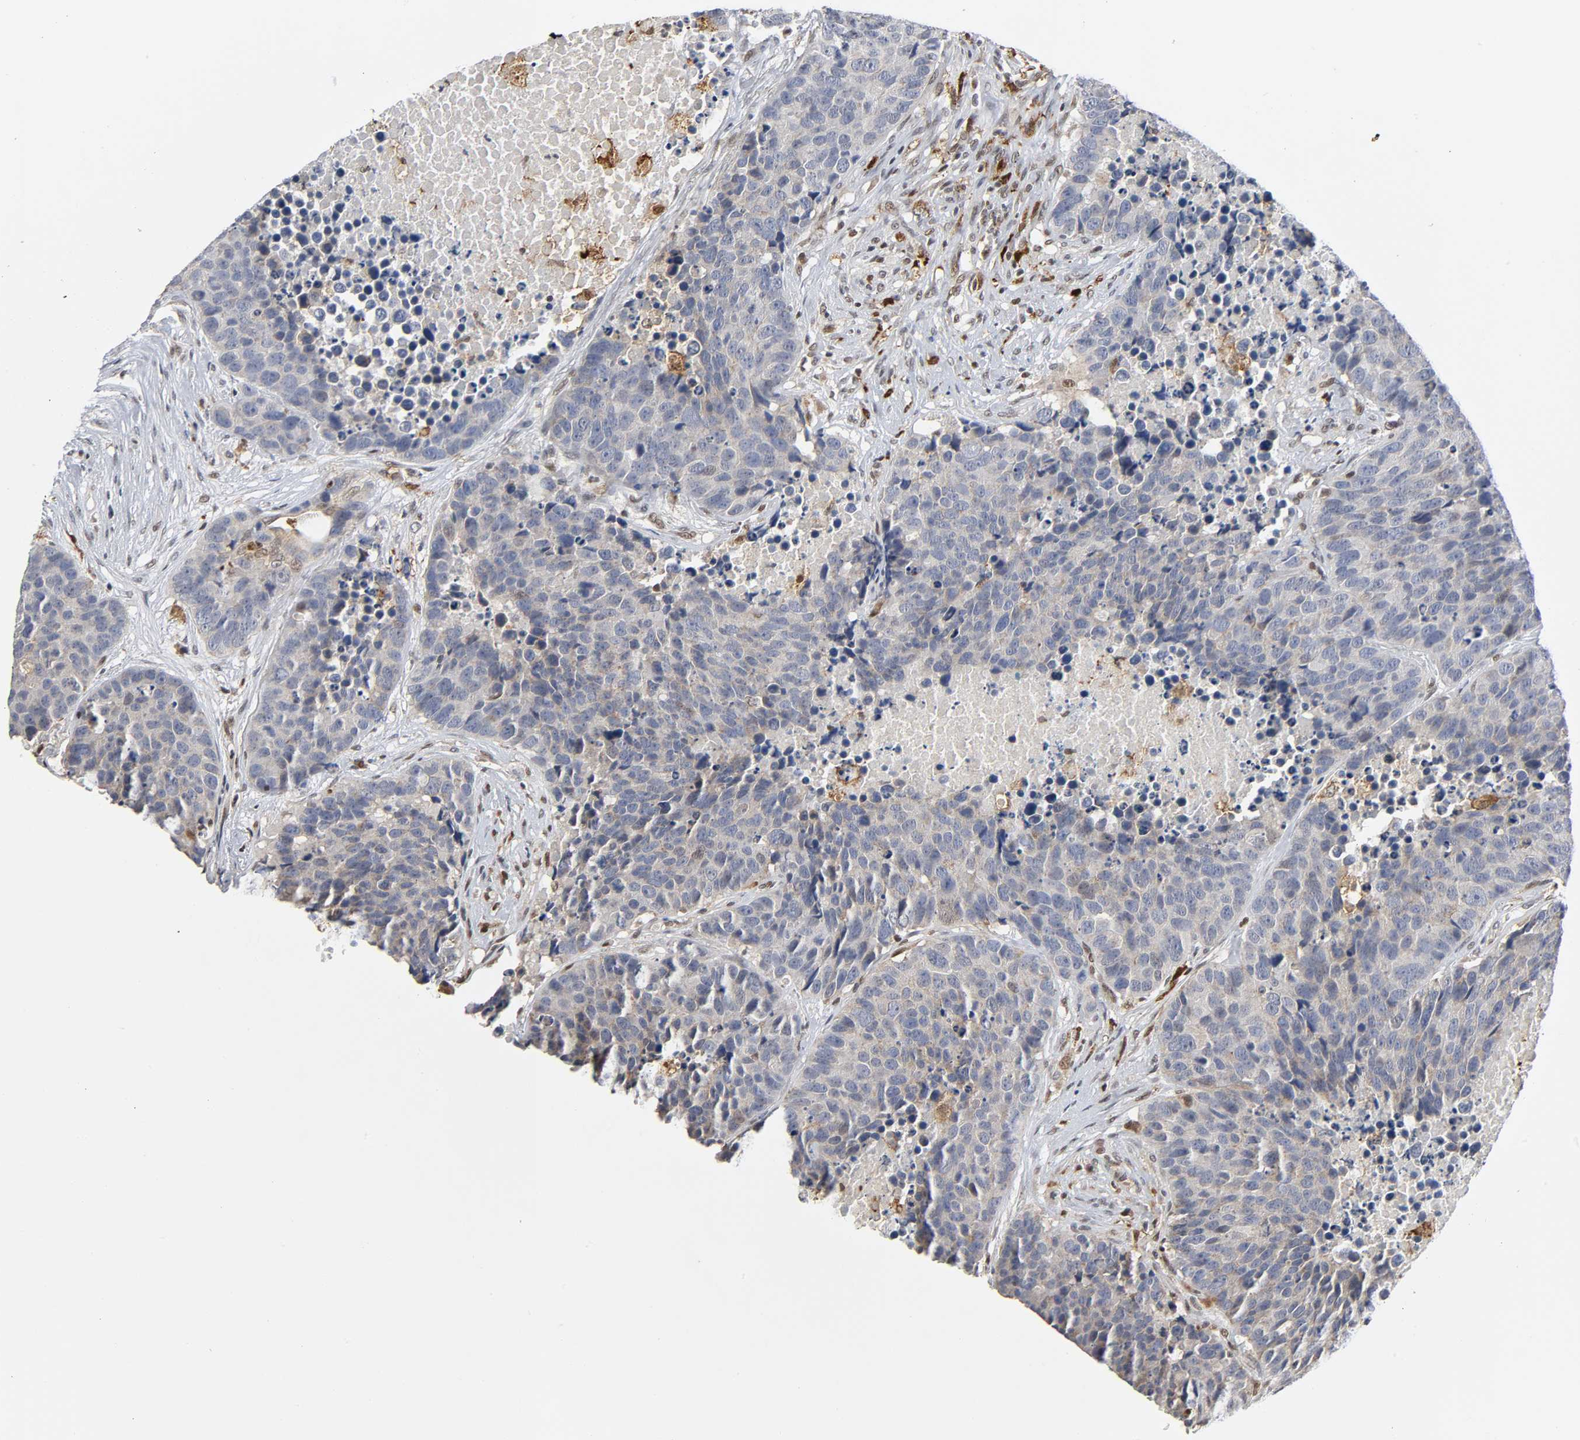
{"staining": {"intensity": "weak", "quantity": "25%-75%", "location": "cytoplasmic/membranous"}, "tissue": "carcinoid", "cell_type": "Tumor cells", "image_type": "cancer", "snomed": [{"axis": "morphology", "description": "Carcinoid, malignant, NOS"}, {"axis": "topography", "description": "Lung"}], "caption": "Brown immunohistochemical staining in malignant carcinoid exhibits weak cytoplasmic/membranous positivity in about 25%-75% of tumor cells.", "gene": "KAT2B", "patient": {"sex": "male", "age": 60}}